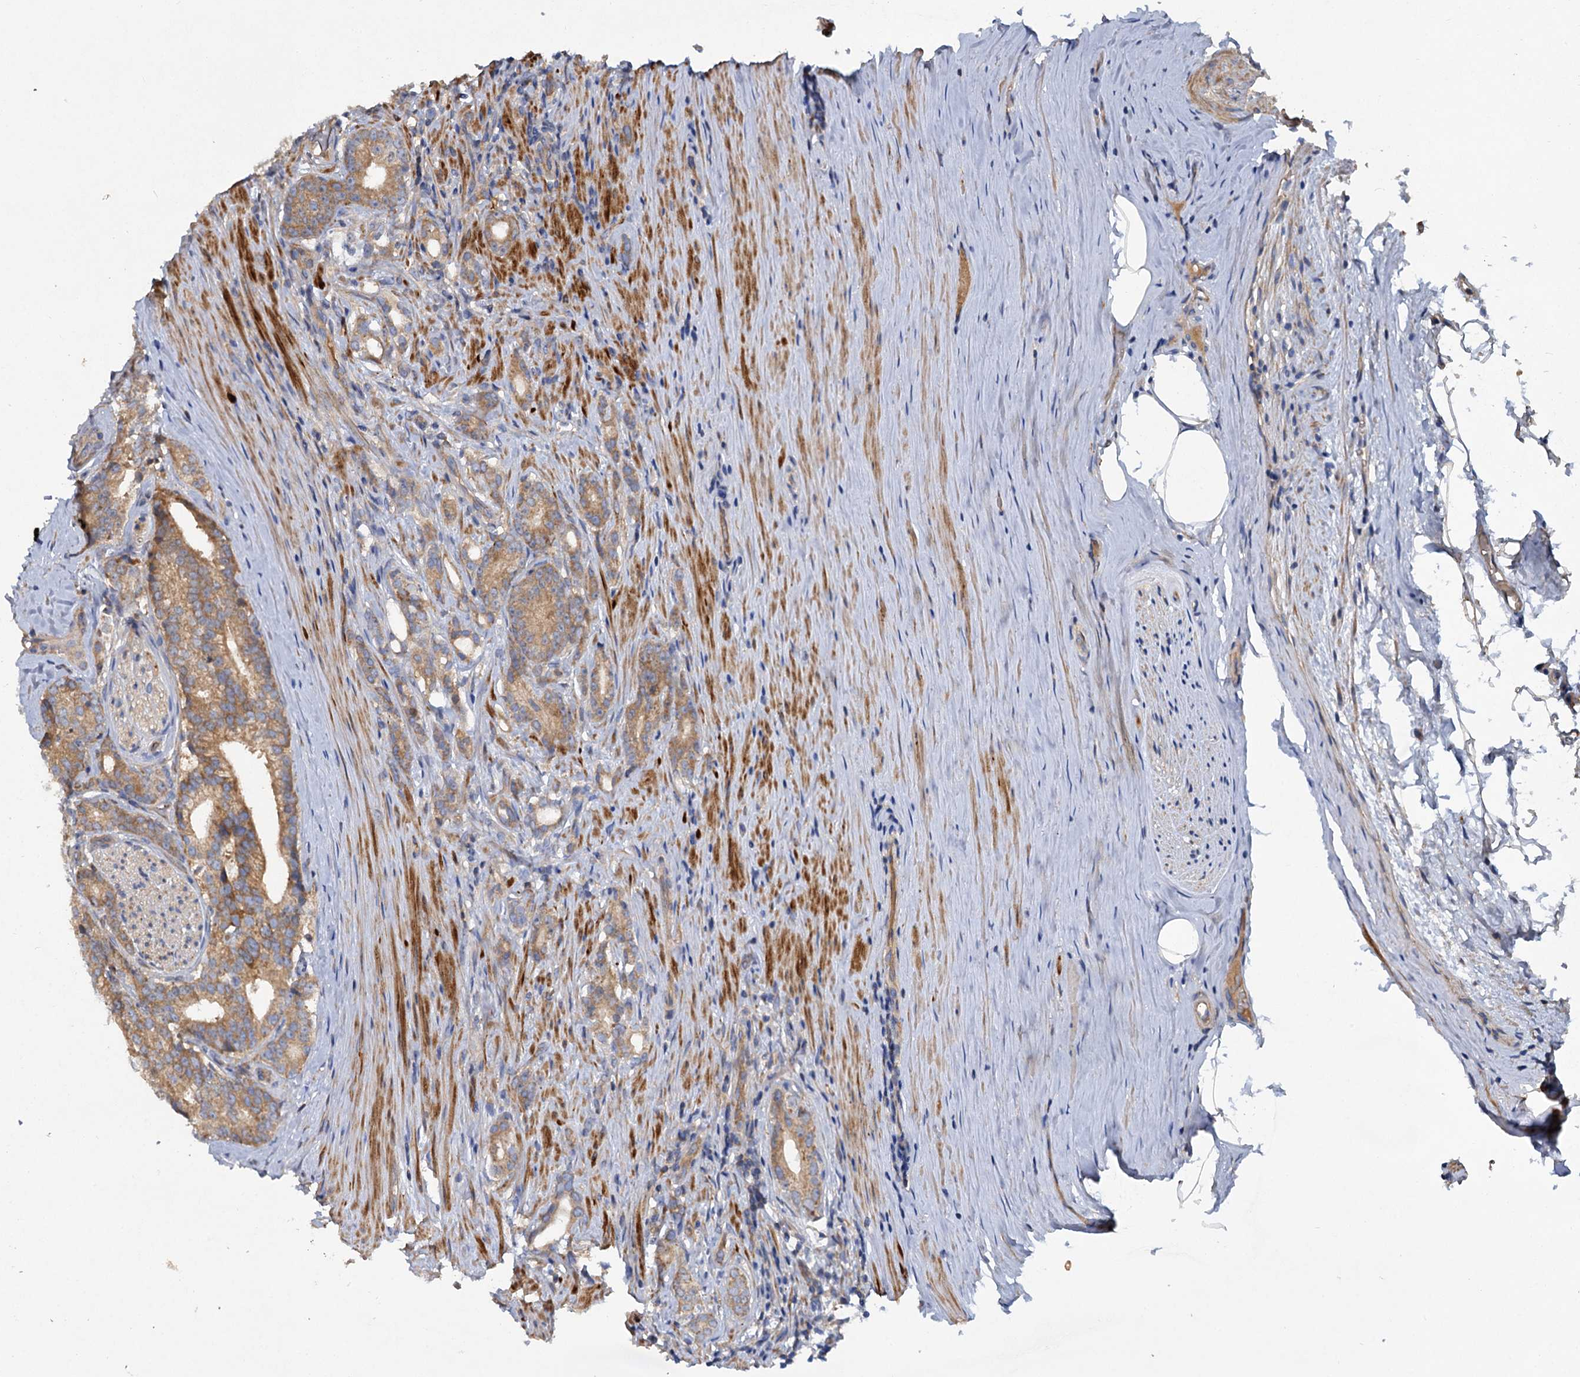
{"staining": {"intensity": "moderate", "quantity": ">75%", "location": "cytoplasmic/membranous"}, "tissue": "prostate cancer", "cell_type": "Tumor cells", "image_type": "cancer", "snomed": [{"axis": "morphology", "description": "Adenocarcinoma, Low grade"}, {"axis": "topography", "description": "Prostate"}], "caption": "Adenocarcinoma (low-grade) (prostate) stained for a protein exhibits moderate cytoplasmic/membranous positivity in tumor cells.", "gene": "ALKBH7", "patient": {"sex": "male", "age": 71}}